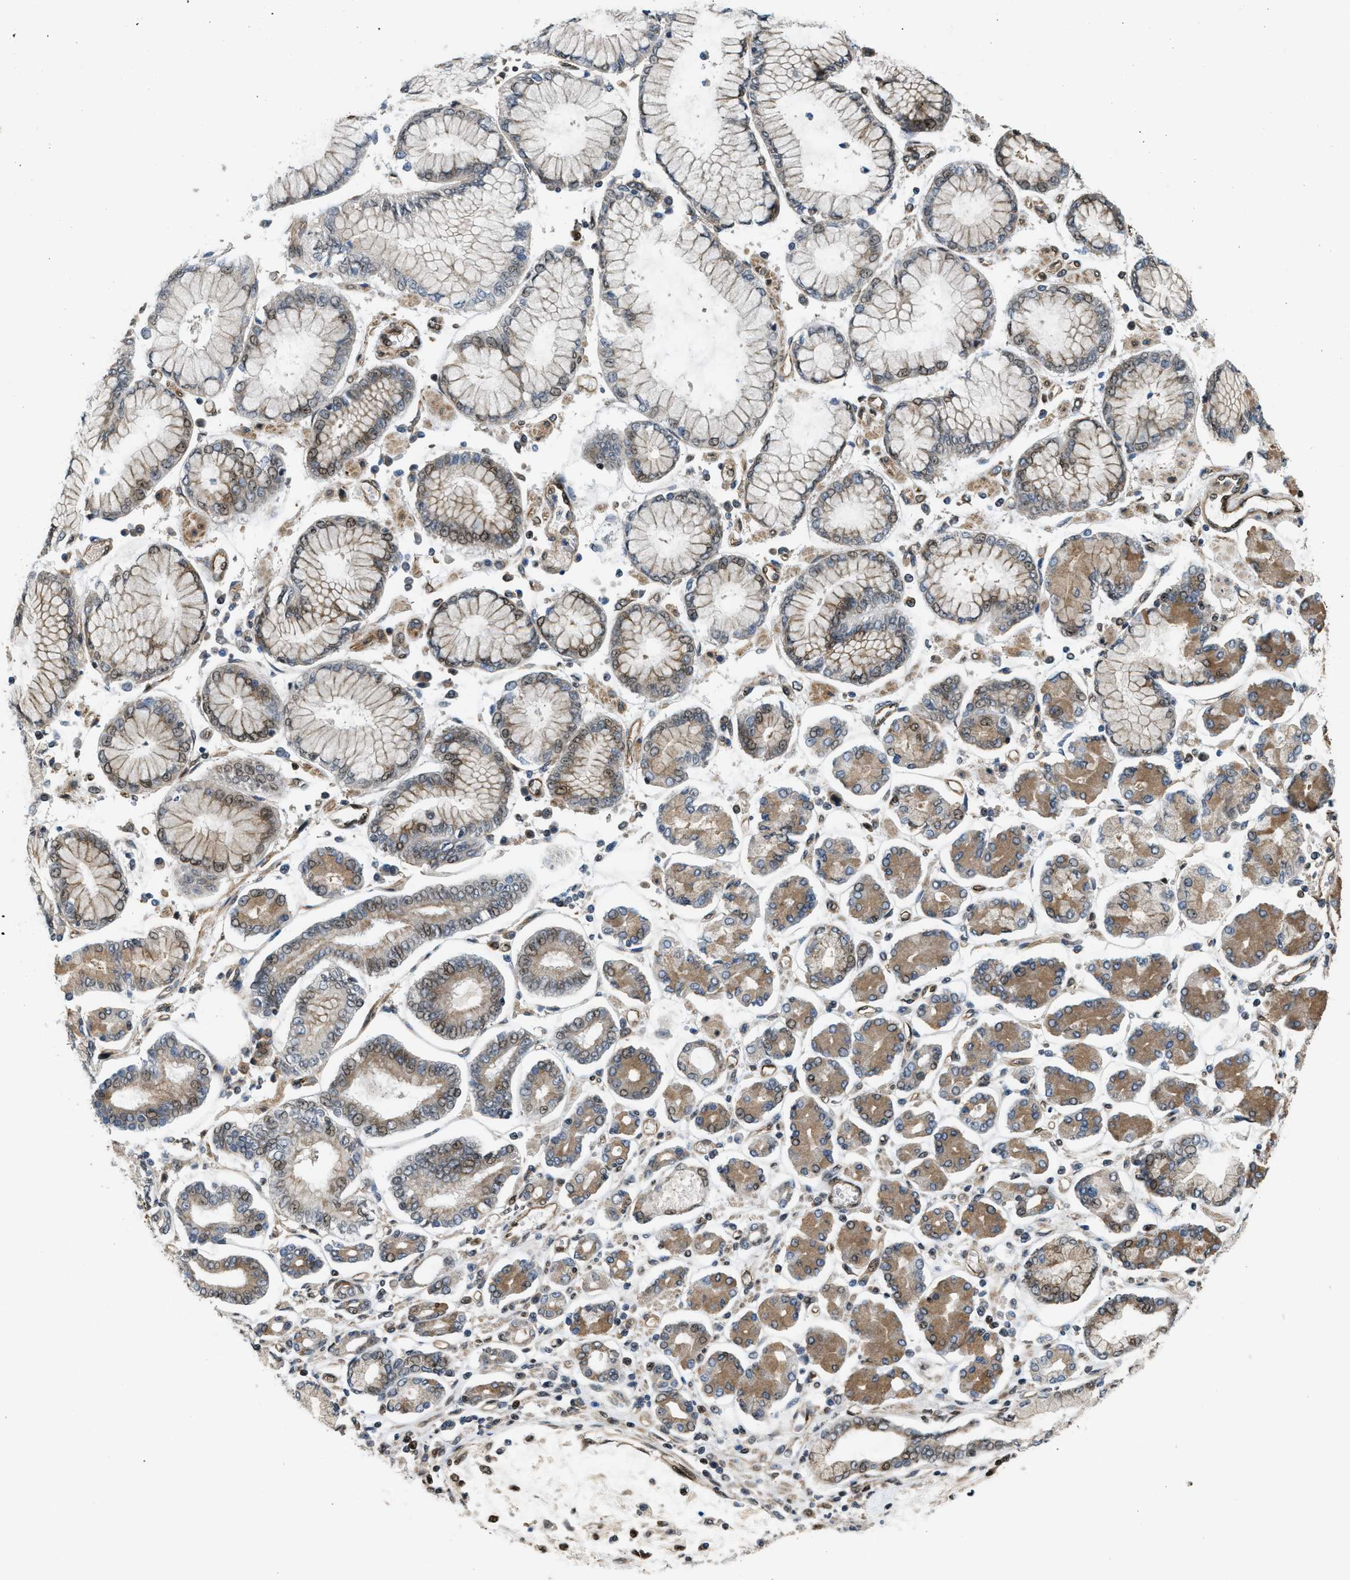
{"staining": {"intensity": "moderate", "quantity": "25%-75%", "location": "cytoplasmic/membranous,nuclear"}, "tissue": "stomach cancer", "cell_type": "Tumor cells", "image_type": "cancer", "snomed": [{"axis": "morphology", "description": "Adenocarcinoma, NOS"}, {"axis": "topography", "description": "Stomach"}], "caption": "Protein analysis of stomach cancer (adenocarcinoma) tissue displays moderate cytoplasmic/membranous and nuclear staining in about 25%-75% of tumor cells.", "gene": "LTA4H", "patient": {"sex": "male", "age": 76}}